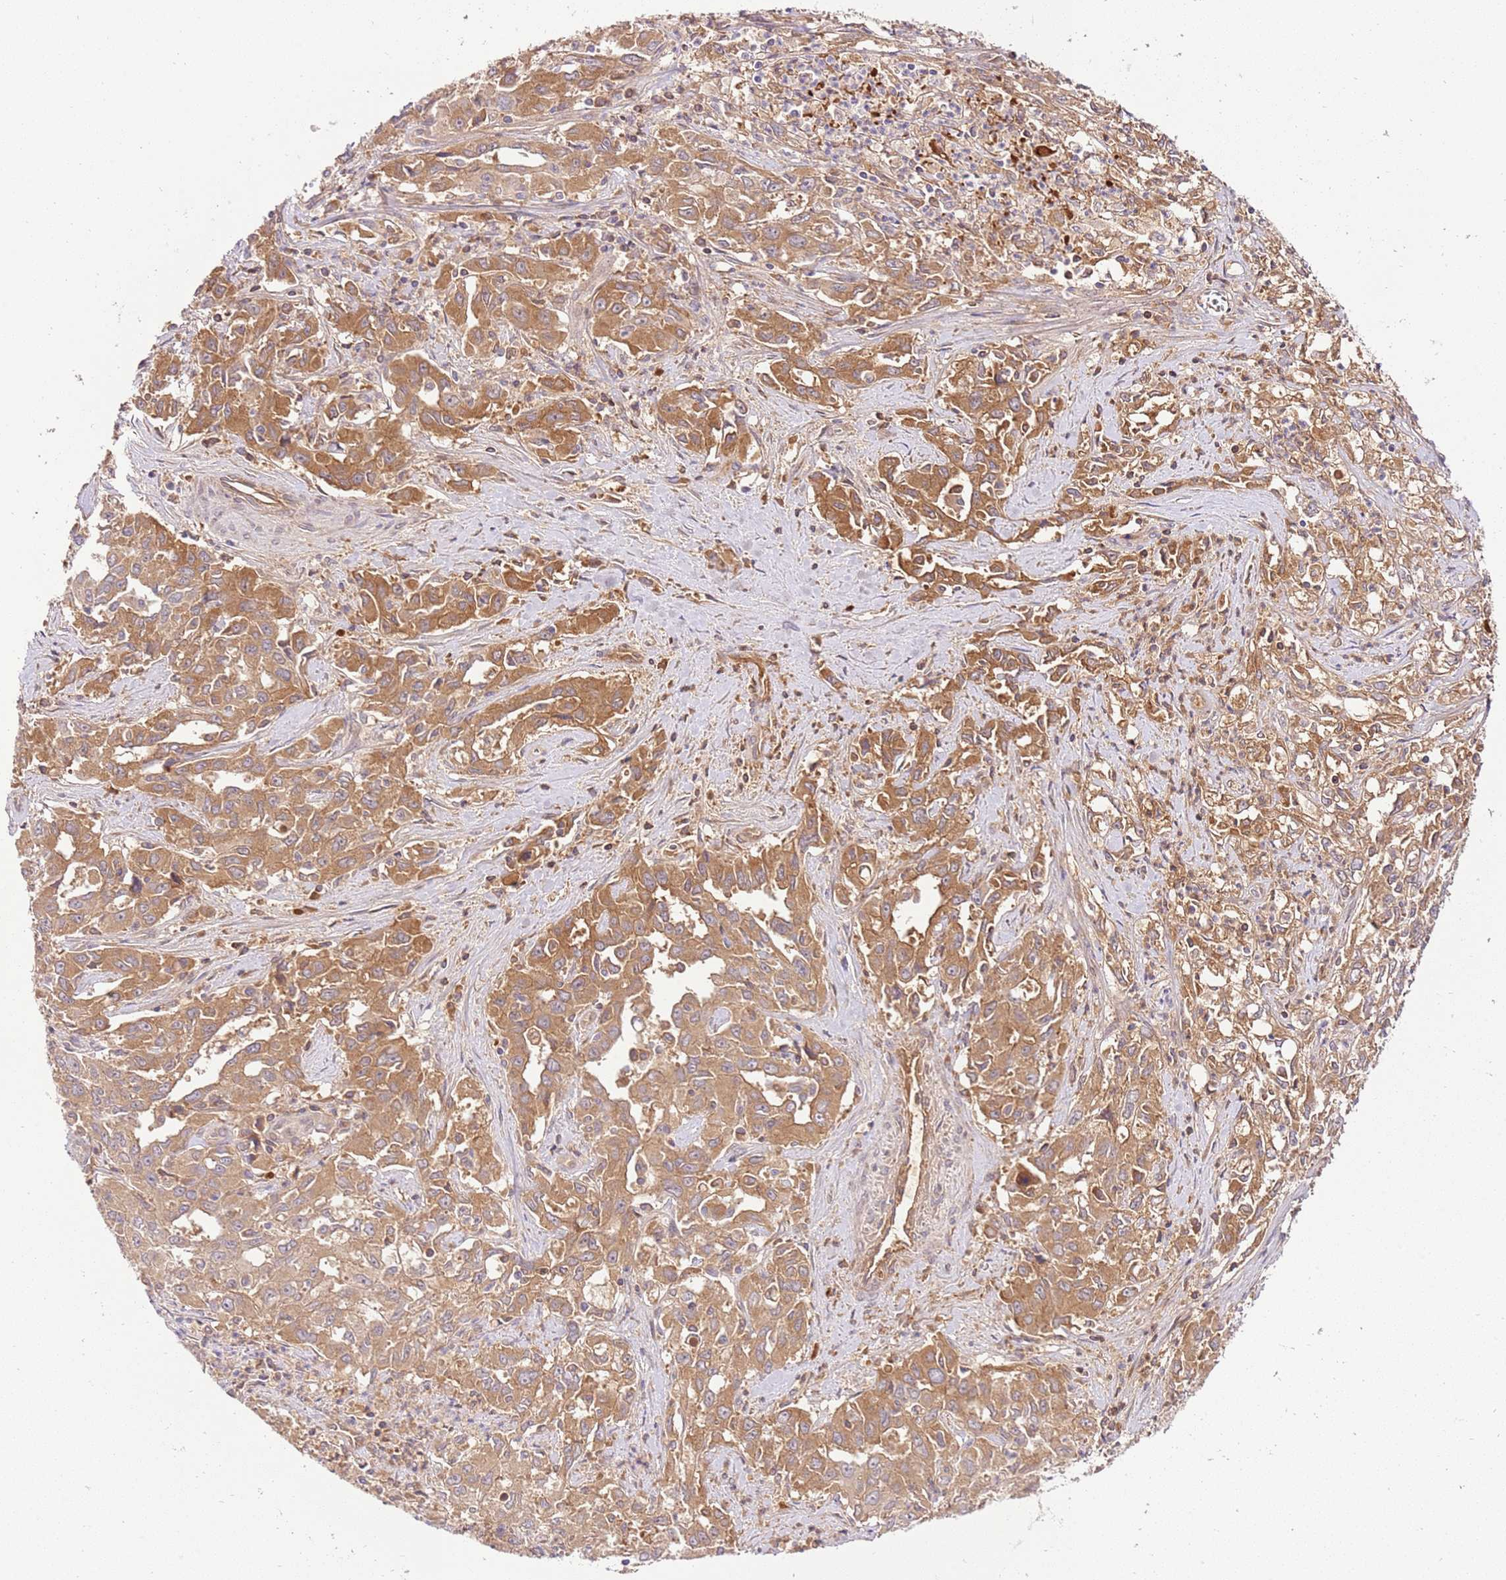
{"staining": {"intensity": "moderate", "quantity": ">75%", "location": "cytoplasmic/membranous"}, "tissue": "liver cancer", "cell_type": "Tumor cells", "image_type": "cancer", "snomed": [{"axis": "morphology", "description": "Carcinoma, Hepatocellular, NOS"}, {"axis": "topography", "description": "Liver"}], "caption": "There is medium levels of moderate cytoplasmic/membranous expression in tumor cells of hepatocellular carcinoma (liver), as demonstrated by immunohistochemical staining (brown color).", "gene": "C8G", "patient": {"sex": "male", "age": 63}}